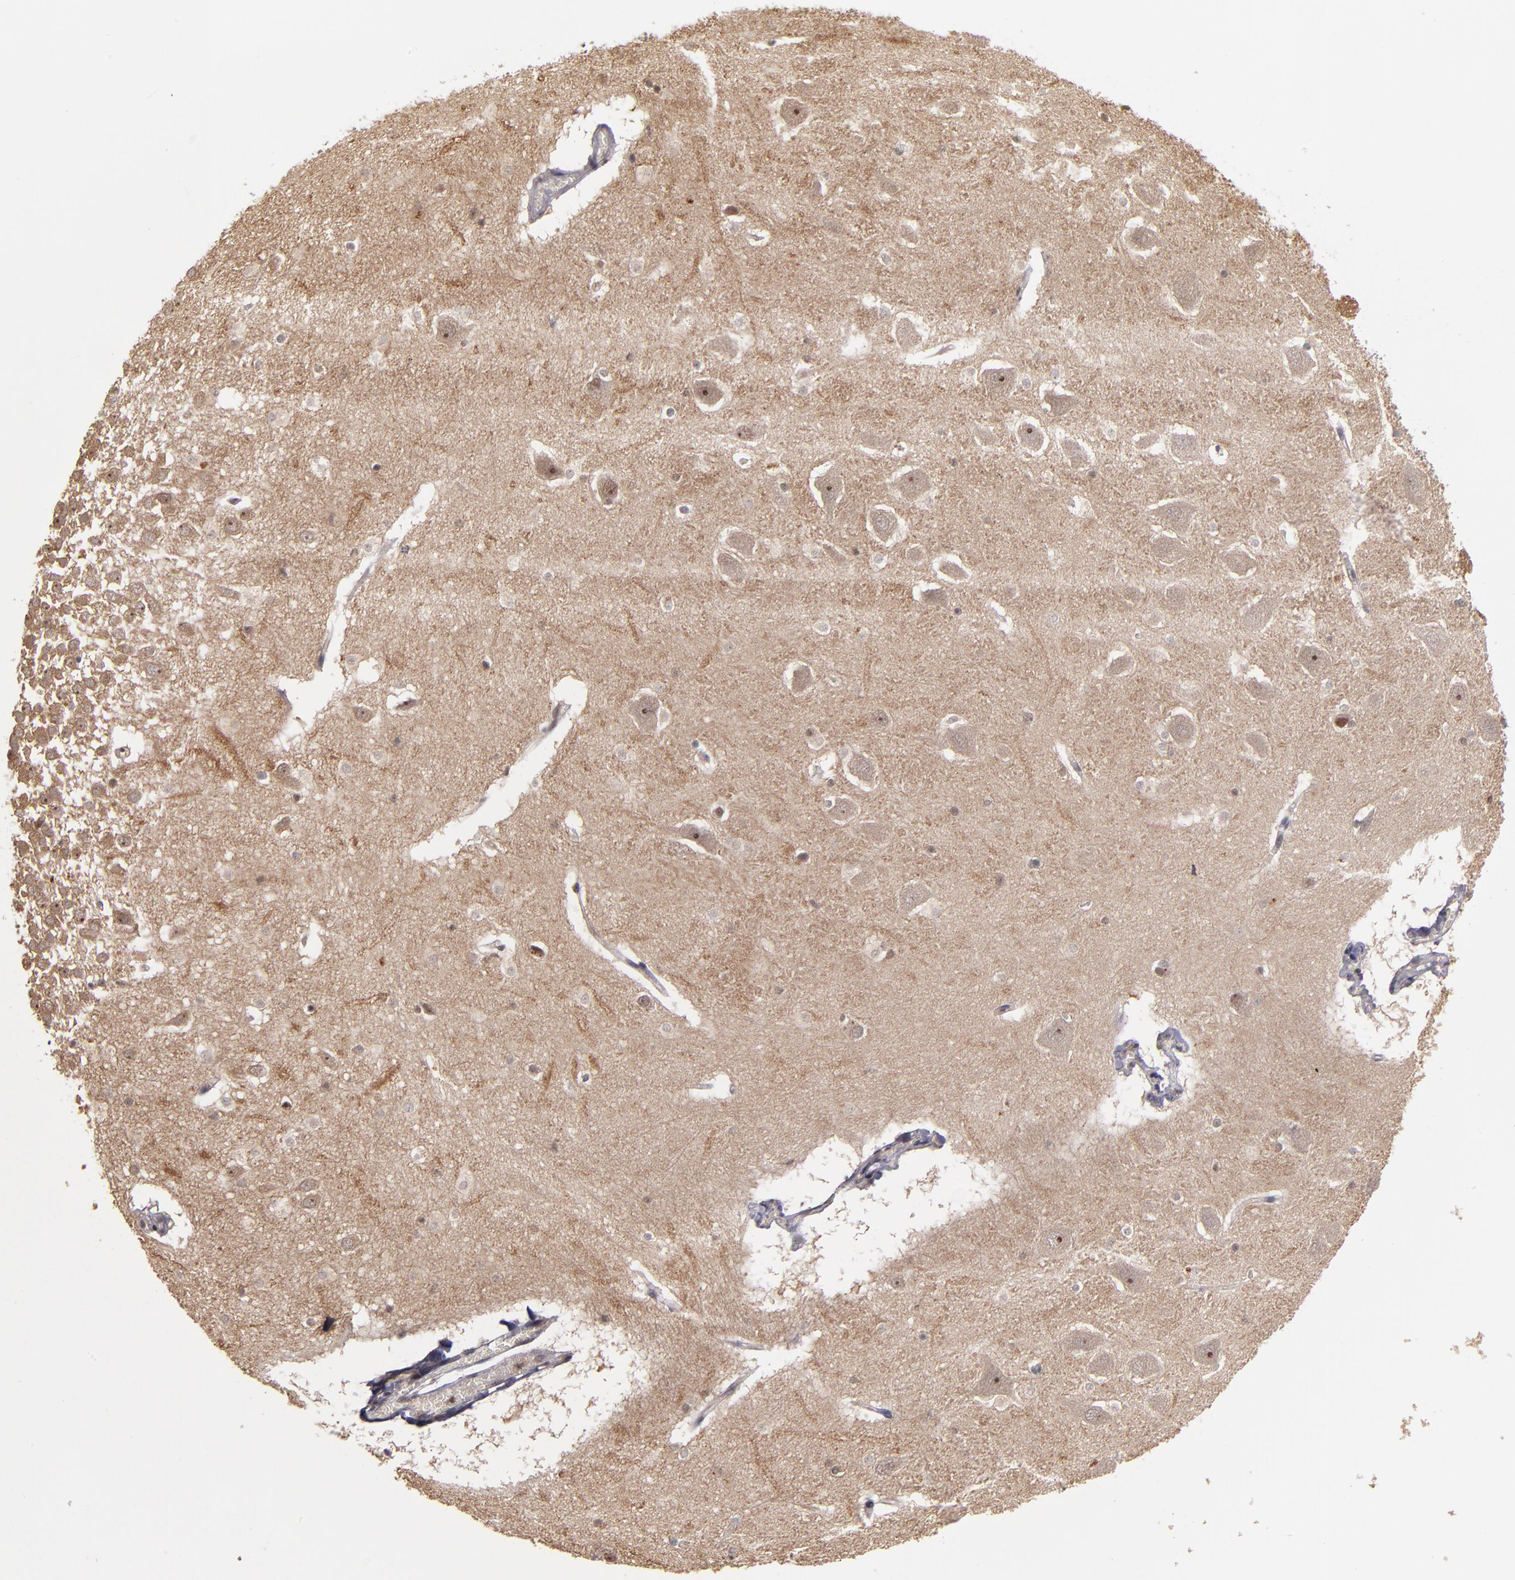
{"staining": {"intensity": "negative", "quantity": "none", "location": "none"}, "tissue": "hippocampus", "cell_type": "Glial cells", "image_type": "normal", "snomed": [{"axis": "morphology", "description": "Normal tissue, NOS"}, {"axis": "topography", "description": "Hippocampus"}], "caption": "Micrograph shows no protein expression in glial cells of unremarkable hippocampus. (Immunohistochemistry (ihc), brightfield microscopy, high magnification).", "gene": "KDM6A", "patient": {"sex": "male", "age": 45}}